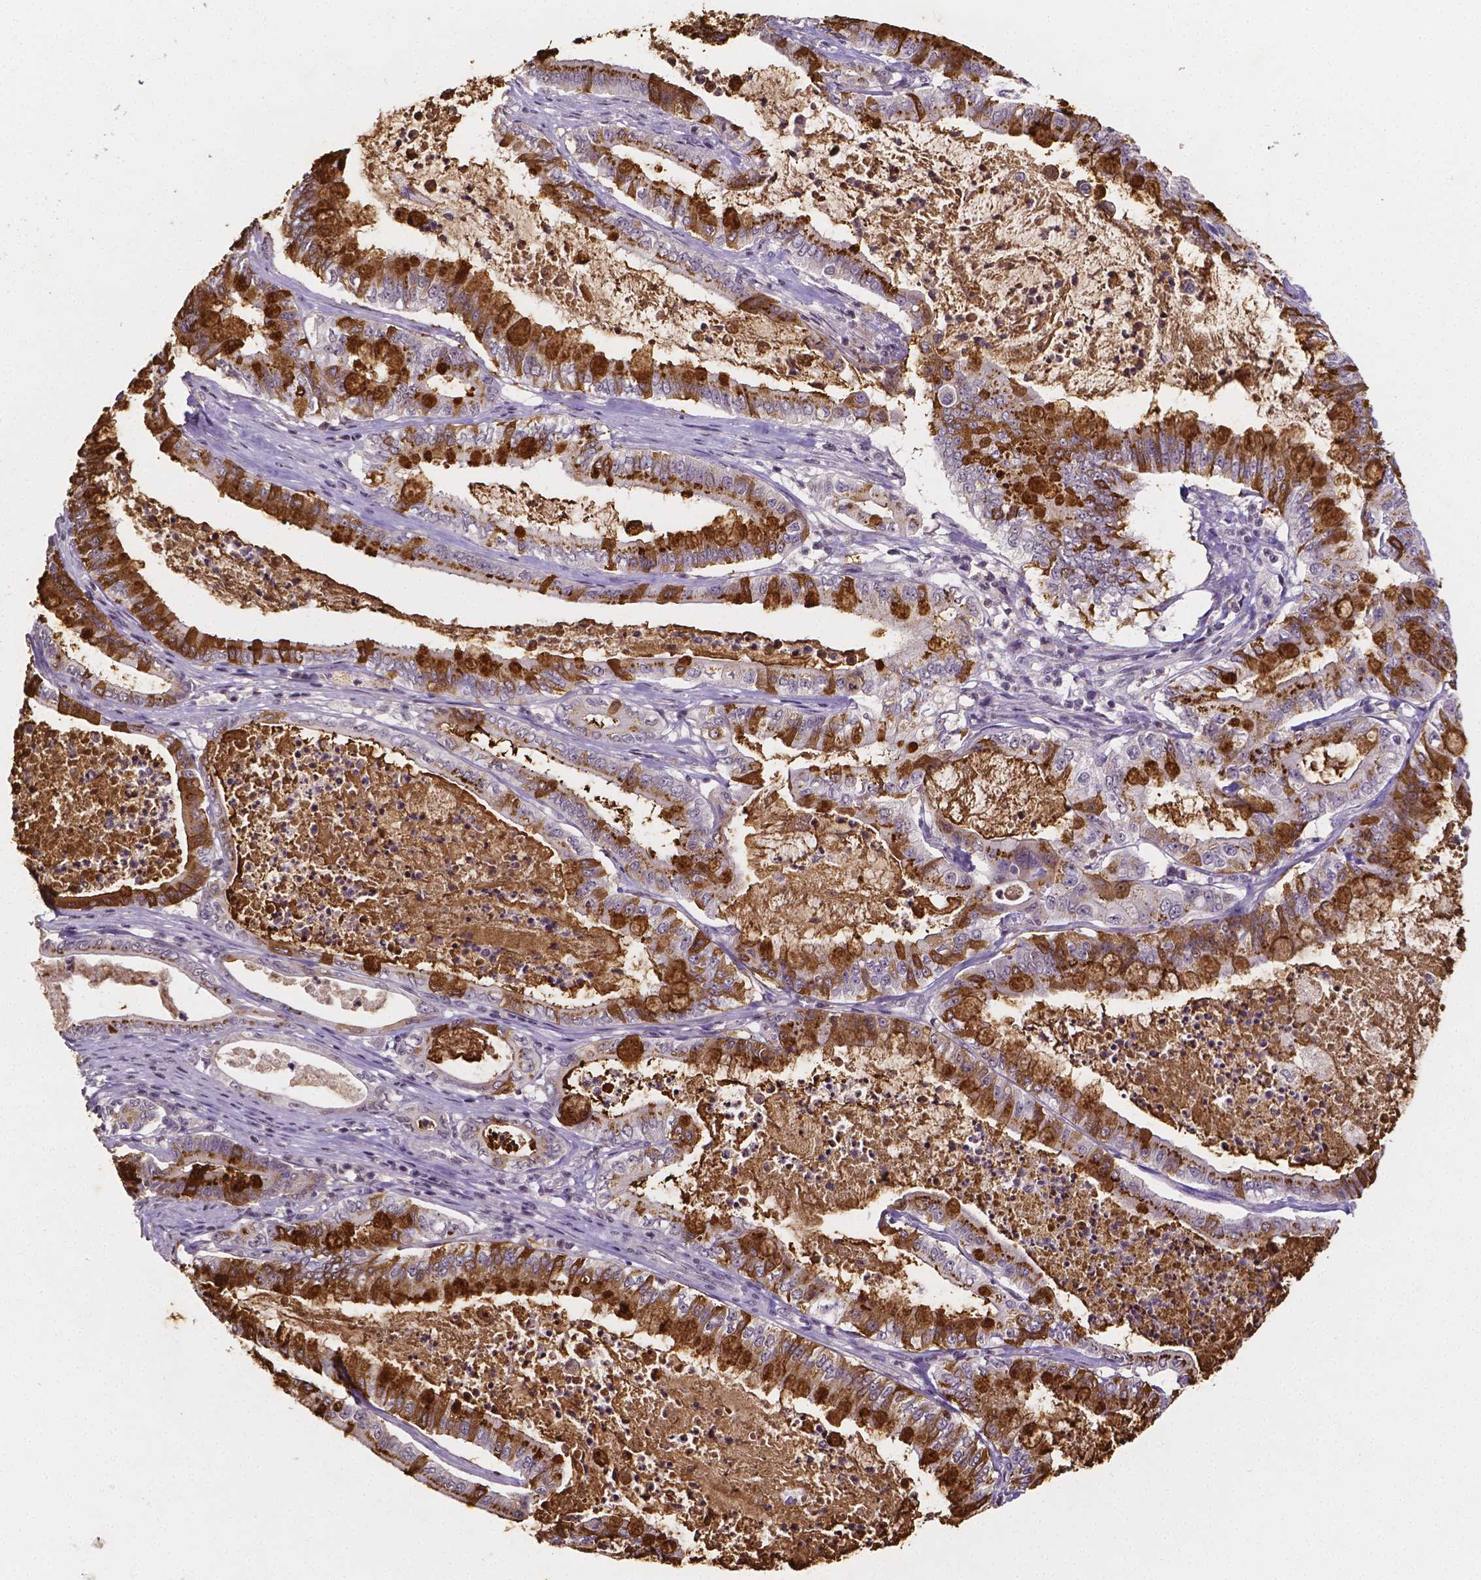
{"staining": {"intensity": "strong", "quantity": "25%-75%", "location": "cytoplasmic/membranous"}, "tissue": "pancreatic cancer", "cell_type": "Tumor cells", "image_type": "cancer", "snomed": [{"axis": "morphology", "description": "Adenocarcinoma, NOS"}, {"axis": "topography", "description": "Pancreas"}], "caption": "A high-resolution image shows immunohistochemistry staining of adenocarcinoma (pancreatic), which displays strong cytoplasmic/membranous staining in approximately 25%-75% of tumor cells.", "gene": "NRGN", "patient": {"sex": "male", "age": 71}}